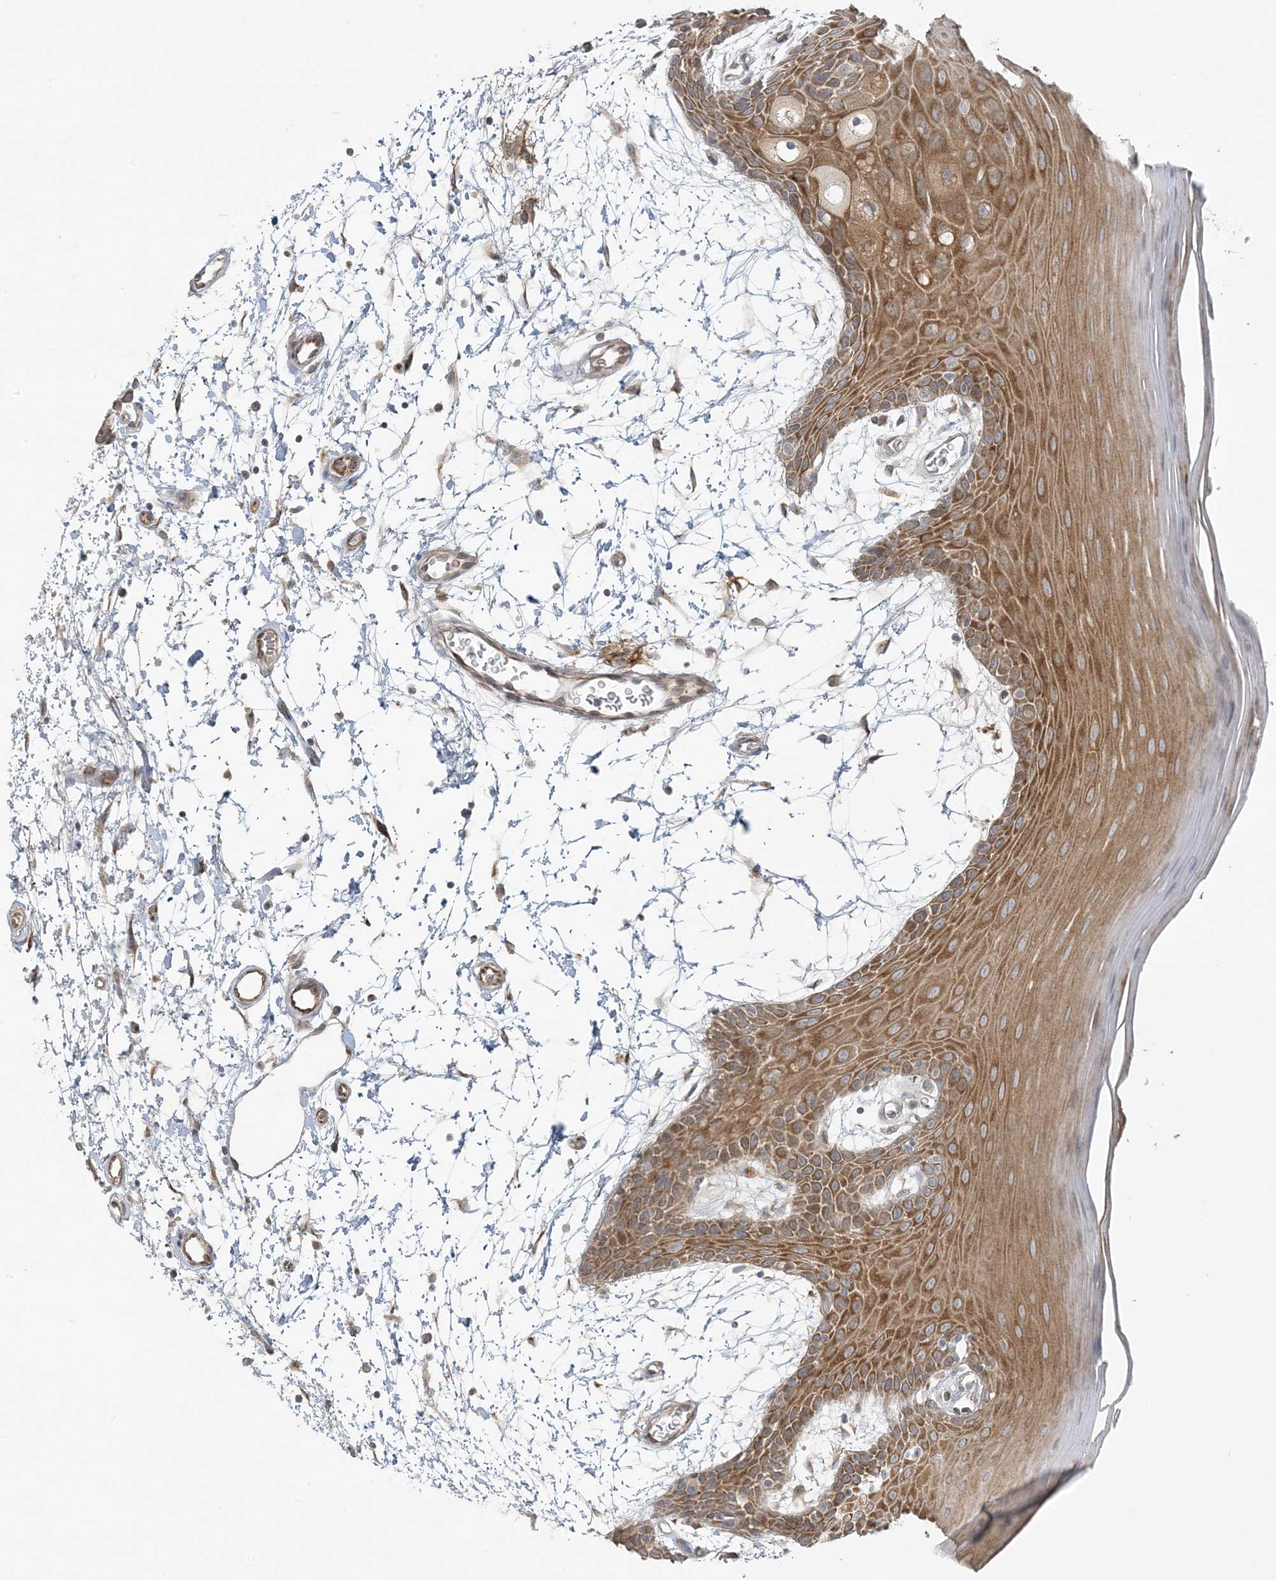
{"staining": {"intensity": "moderate", "quantity": ">75%", "location": "cytoplasmic/membranous"}, "tissue": "oral mucosa", "cell_type": "Squamous epithelial cells", "image_type": "normal", "snomed": [{"axis": "morphology", "description": "Normal tissue, NOS"}, {"axis": "topography", "description": "Skeletal muscle"}, {"axis": "topography", "description": "Oral tissue"}, {"axis": "topography", "description": "Salivary gland"}, {"axis": "topography", "description": "Peripheral nerve tissue"}], "caption": "Moderate cytoplasmic/membranous positivity for a protein is seen in approximately >75% of squamous epithelial cells of unremarkable oral mucosa using immunohistochemistry.", "gene": "ZNF263", "patient": {"sex": "male", "age": 54}}